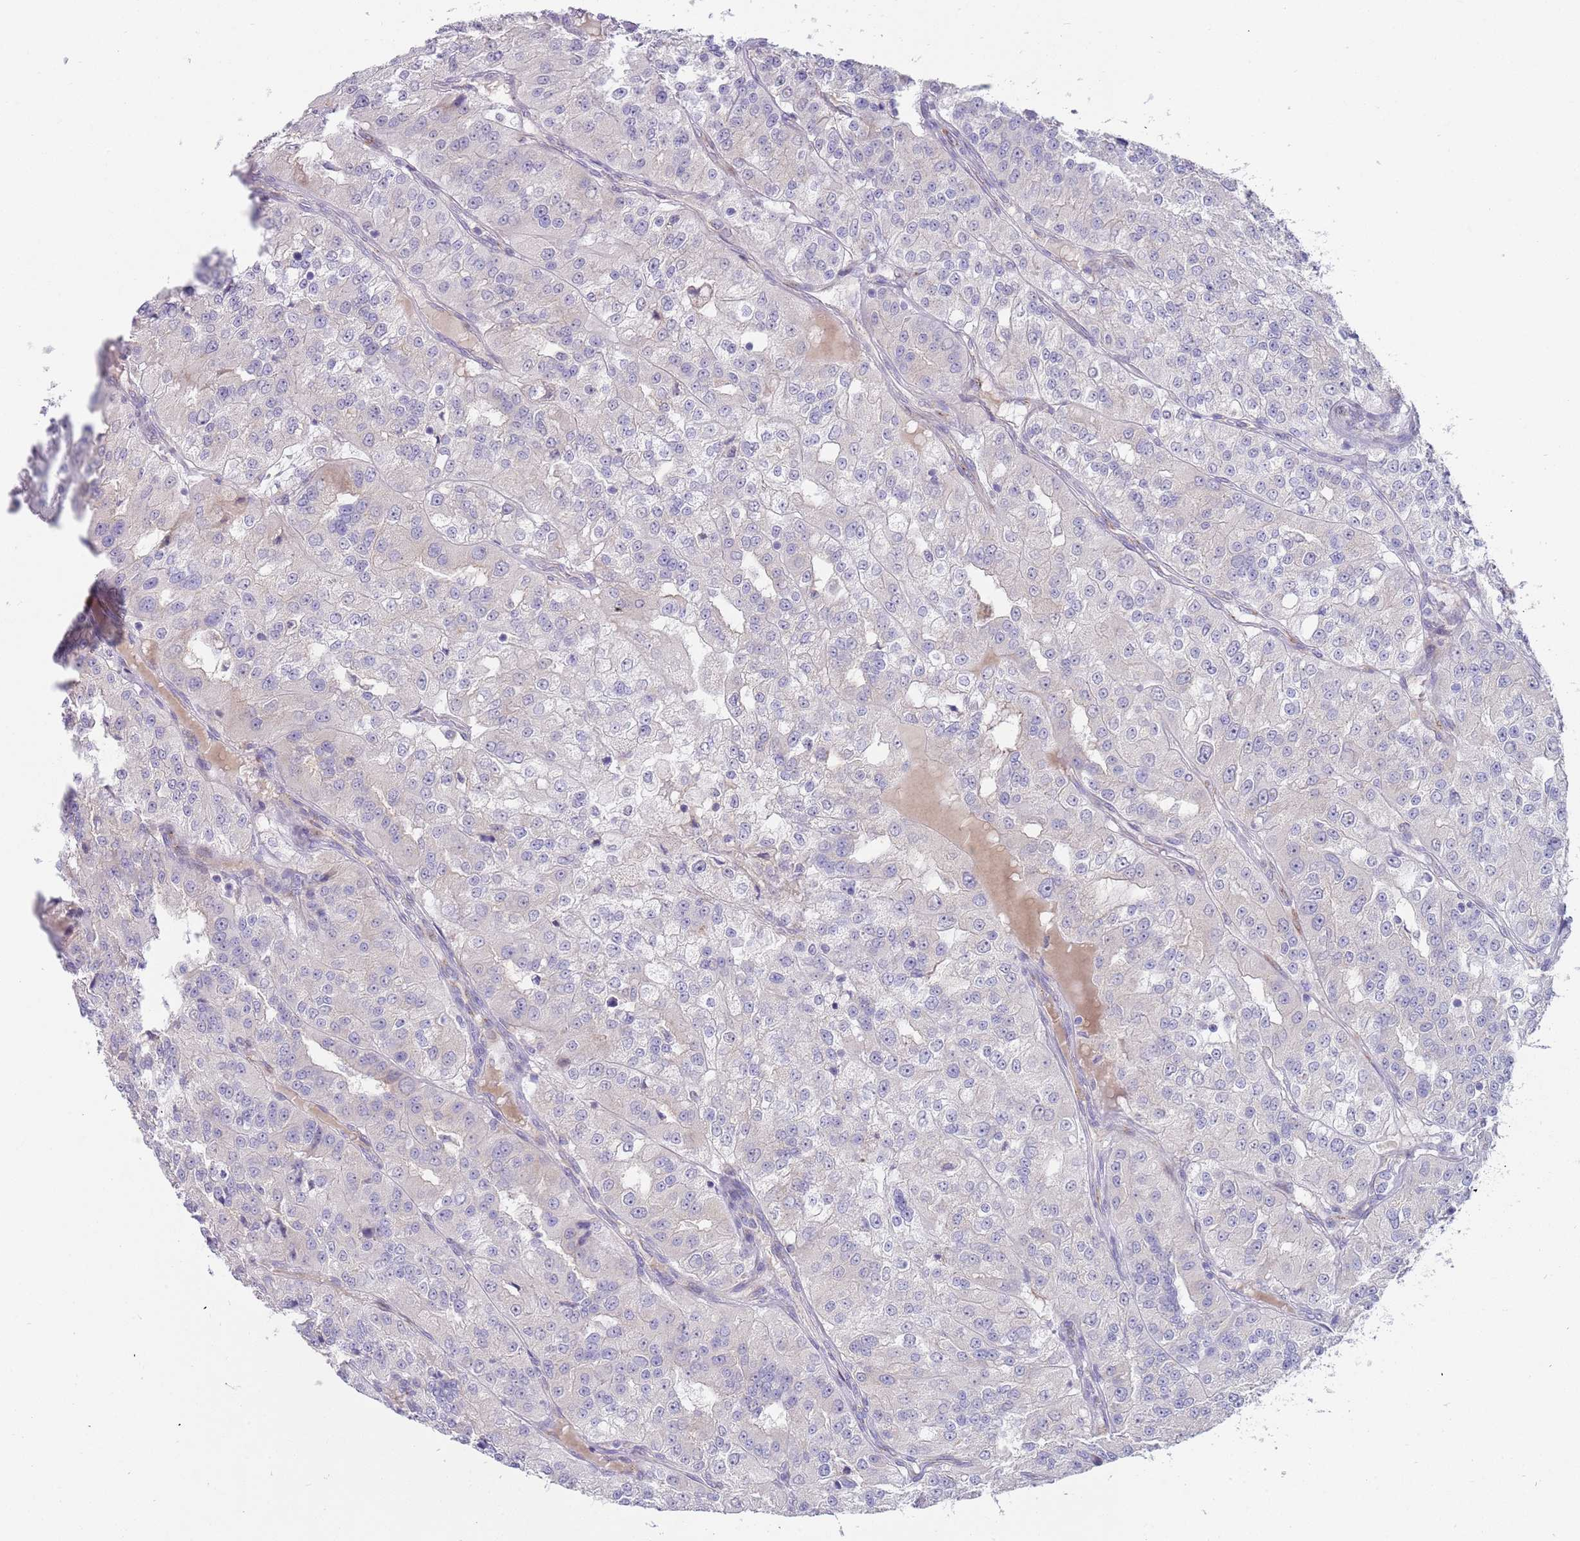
{"staining": {"intensity": "negative", "quantity": "none", "location": "none"}, "tissue": "renal cancer", "cell_type": "Tumor cells", "image_type": "cancer", "snomed": [{"axis": "morphology", "description": "Adenocarcinoma, NOS"}, {"axis": "topography", "description": "Kidney"}], "caption": "Tumor cells are negative for brown protein staining in renal cancer.", "gene": "TNRC6C", "patient": {"sex": "female", "age": 63}}